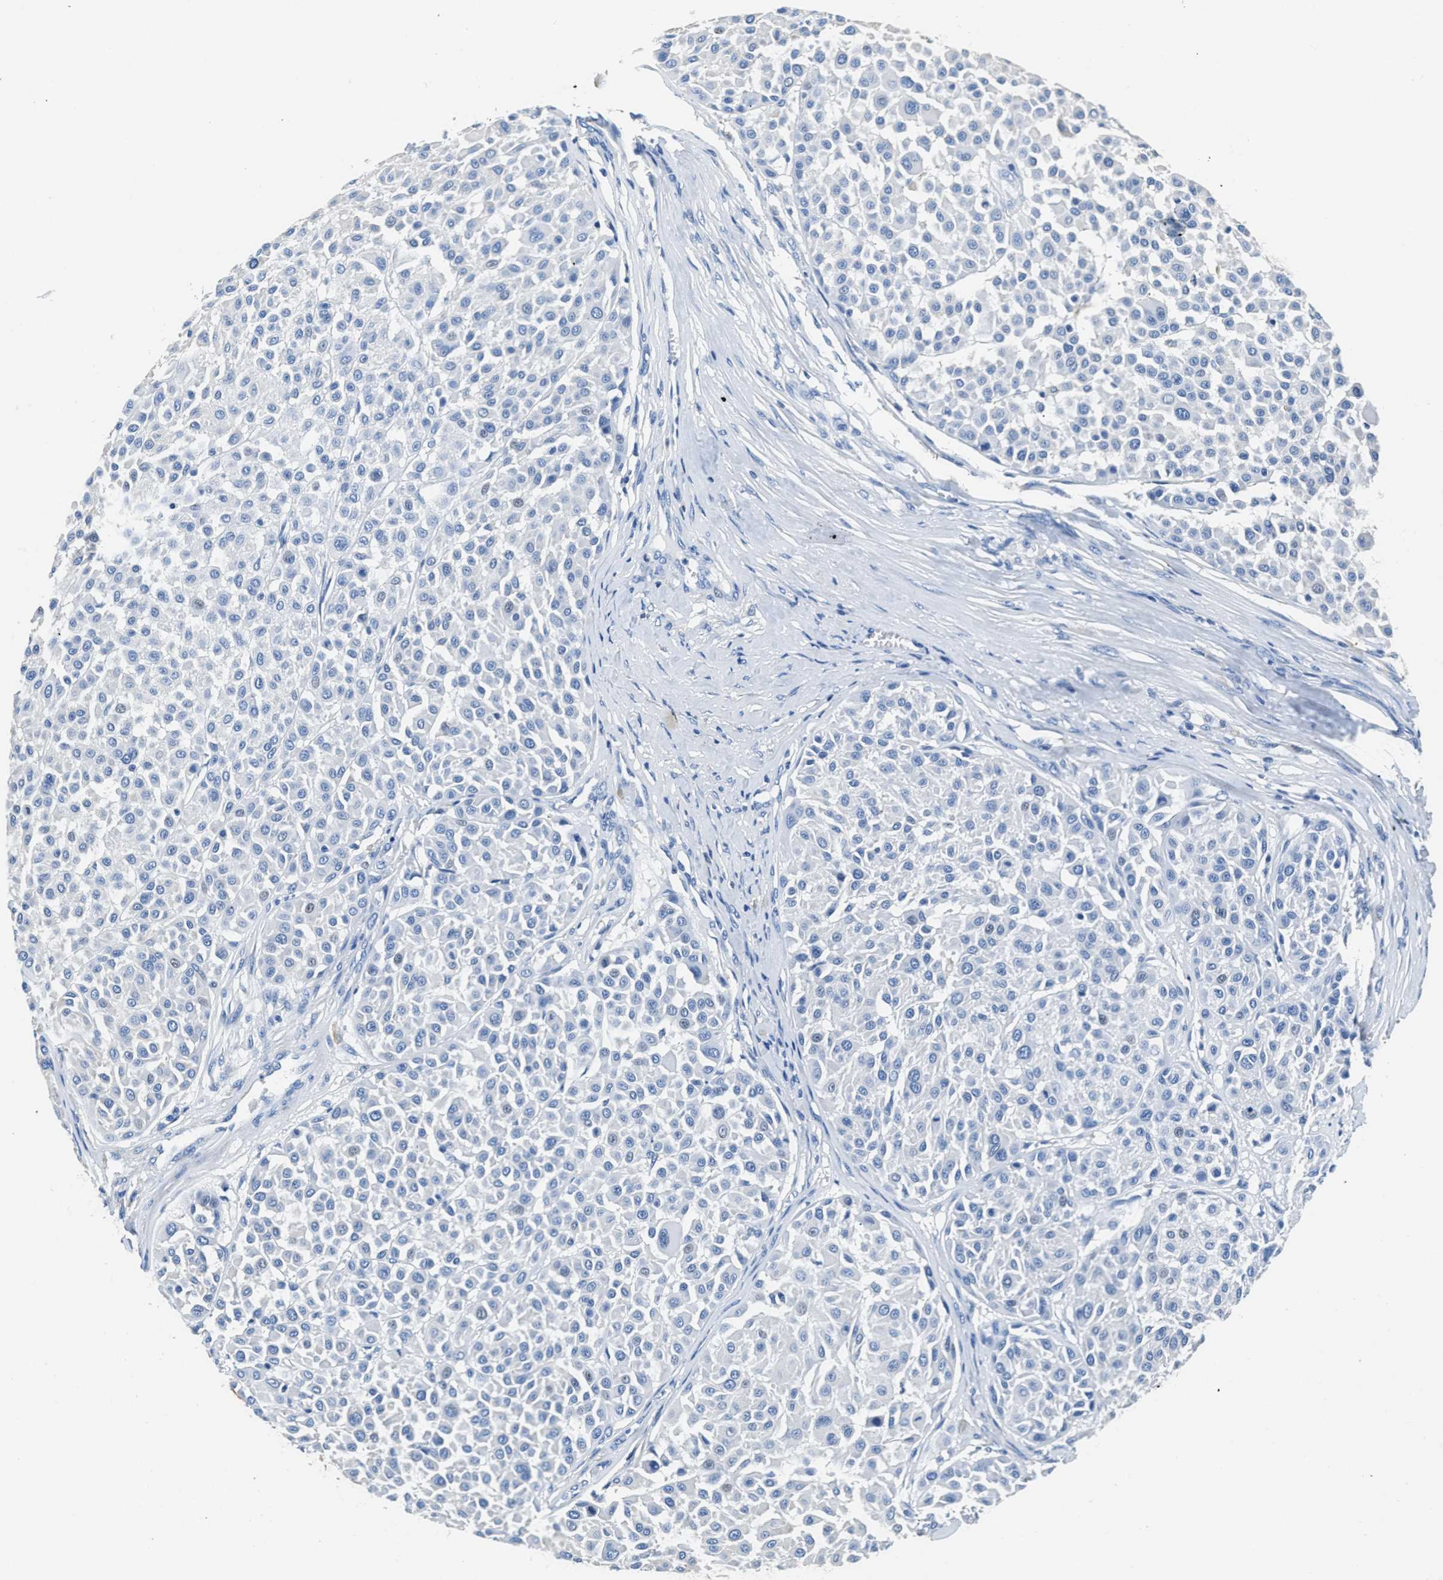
{"staining": {"intensity": "negative", "quantity": "none", "location": "none"}, "tissue": "melanoma", "cell_type": "Tumor cells", "image_type": "cancer", "snomed": [{"axis": "morphology", "description": "Malignant melanoma, Metastatic site"}, {"axis": "topography", "description": "Soft tissue"}], "caption": "Immunohistochemistry (IHC) image of neoplastic tissue: human malignant melanoma (metastatic site) stained with DAB (3,3'-diaminobenzidine) displays no significant protein positivity in tumor cells.", "gene": "ZDHHC13", "patient": {"sex": "male", "age": 41}}